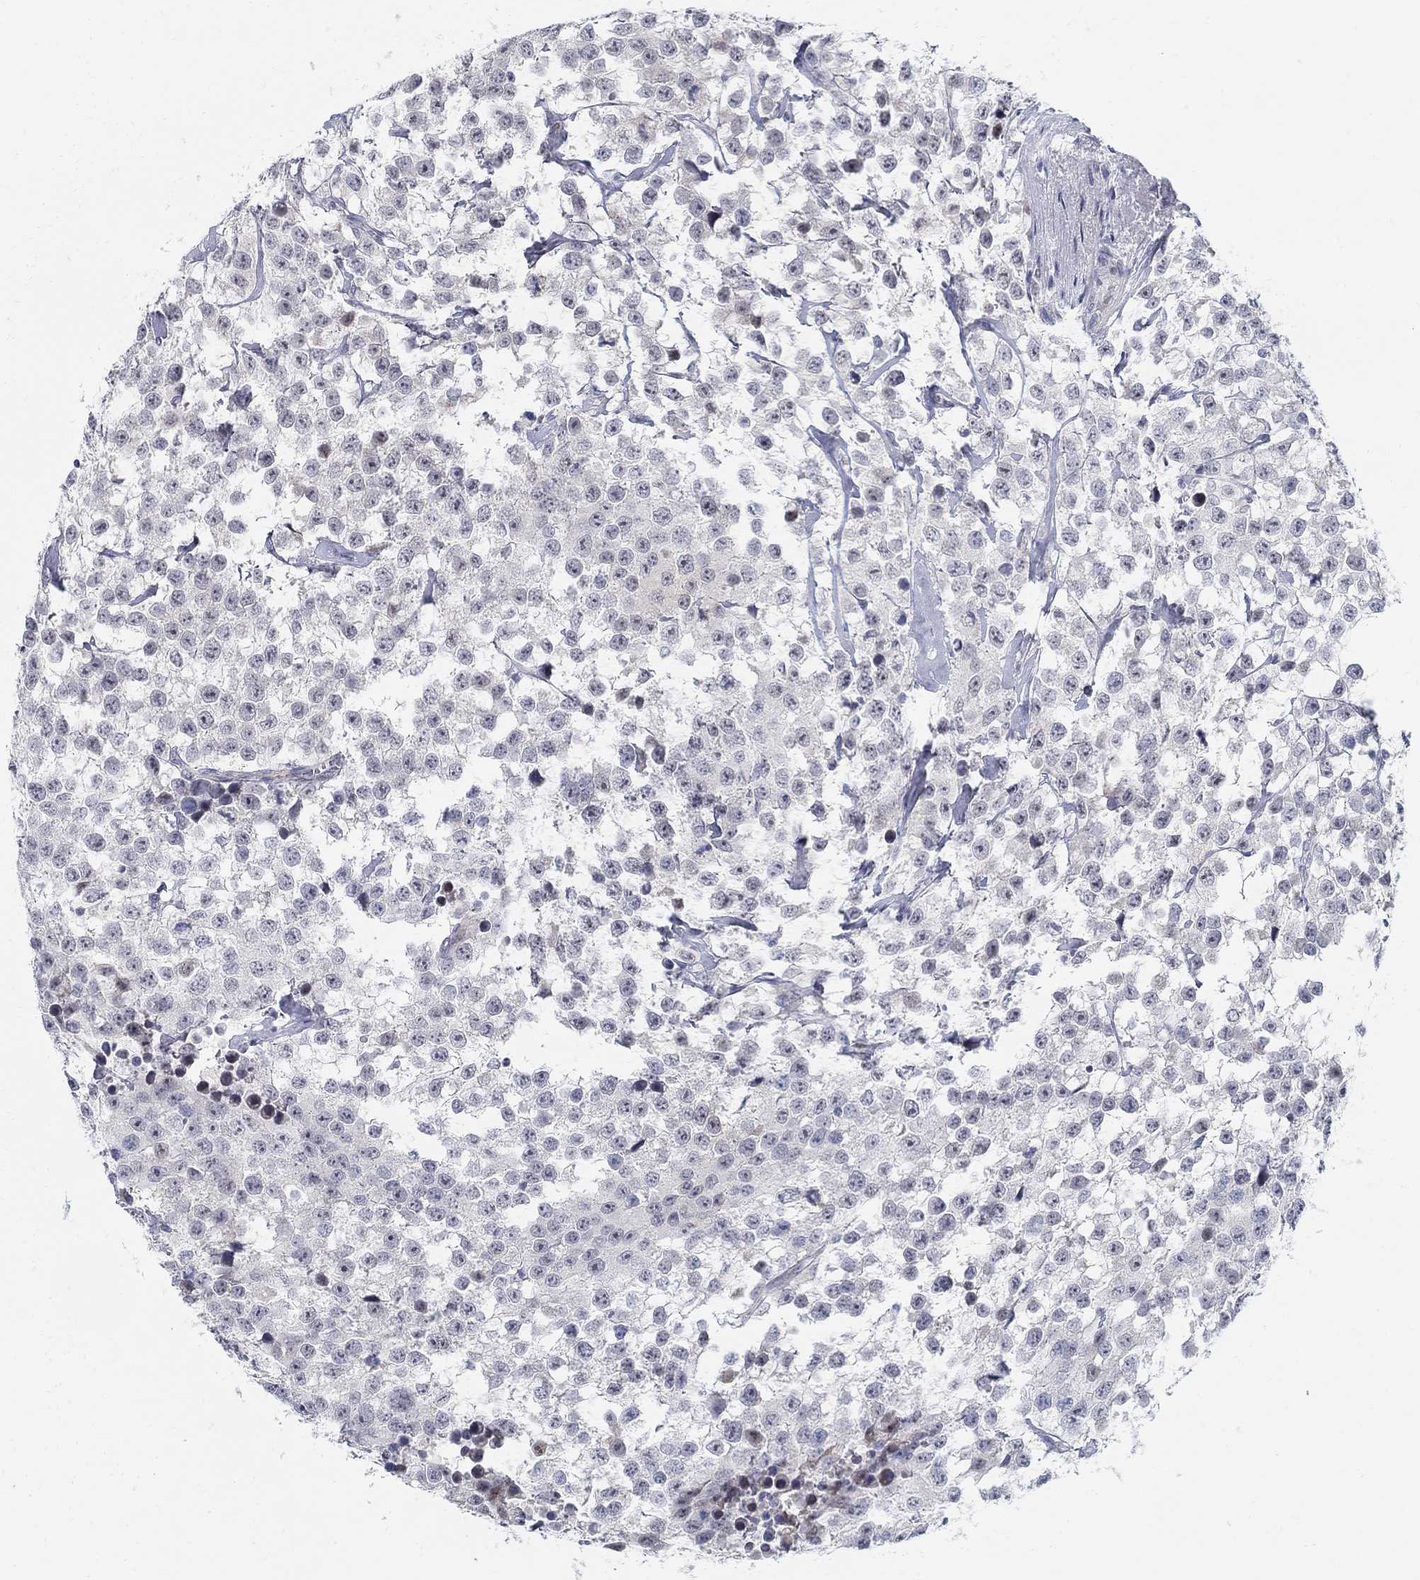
{"staining": {"intensity": "negative", "quantity": "none", "location": "none"}, "tissue": "testis cancer", "cell_type": "Tumor cells", "image_type": "cancer", "snomed": [{"axis": "morphology", "description": "Seminoma, NOS"}, {"axis": "topography", "description": "Testis"}], "caption": "An IHC image of testis cancer is shown. There is no staining in tumor cells of testis cancer.", "gene": "ANO7", "patient": {"sex": "male", "age": 59}}